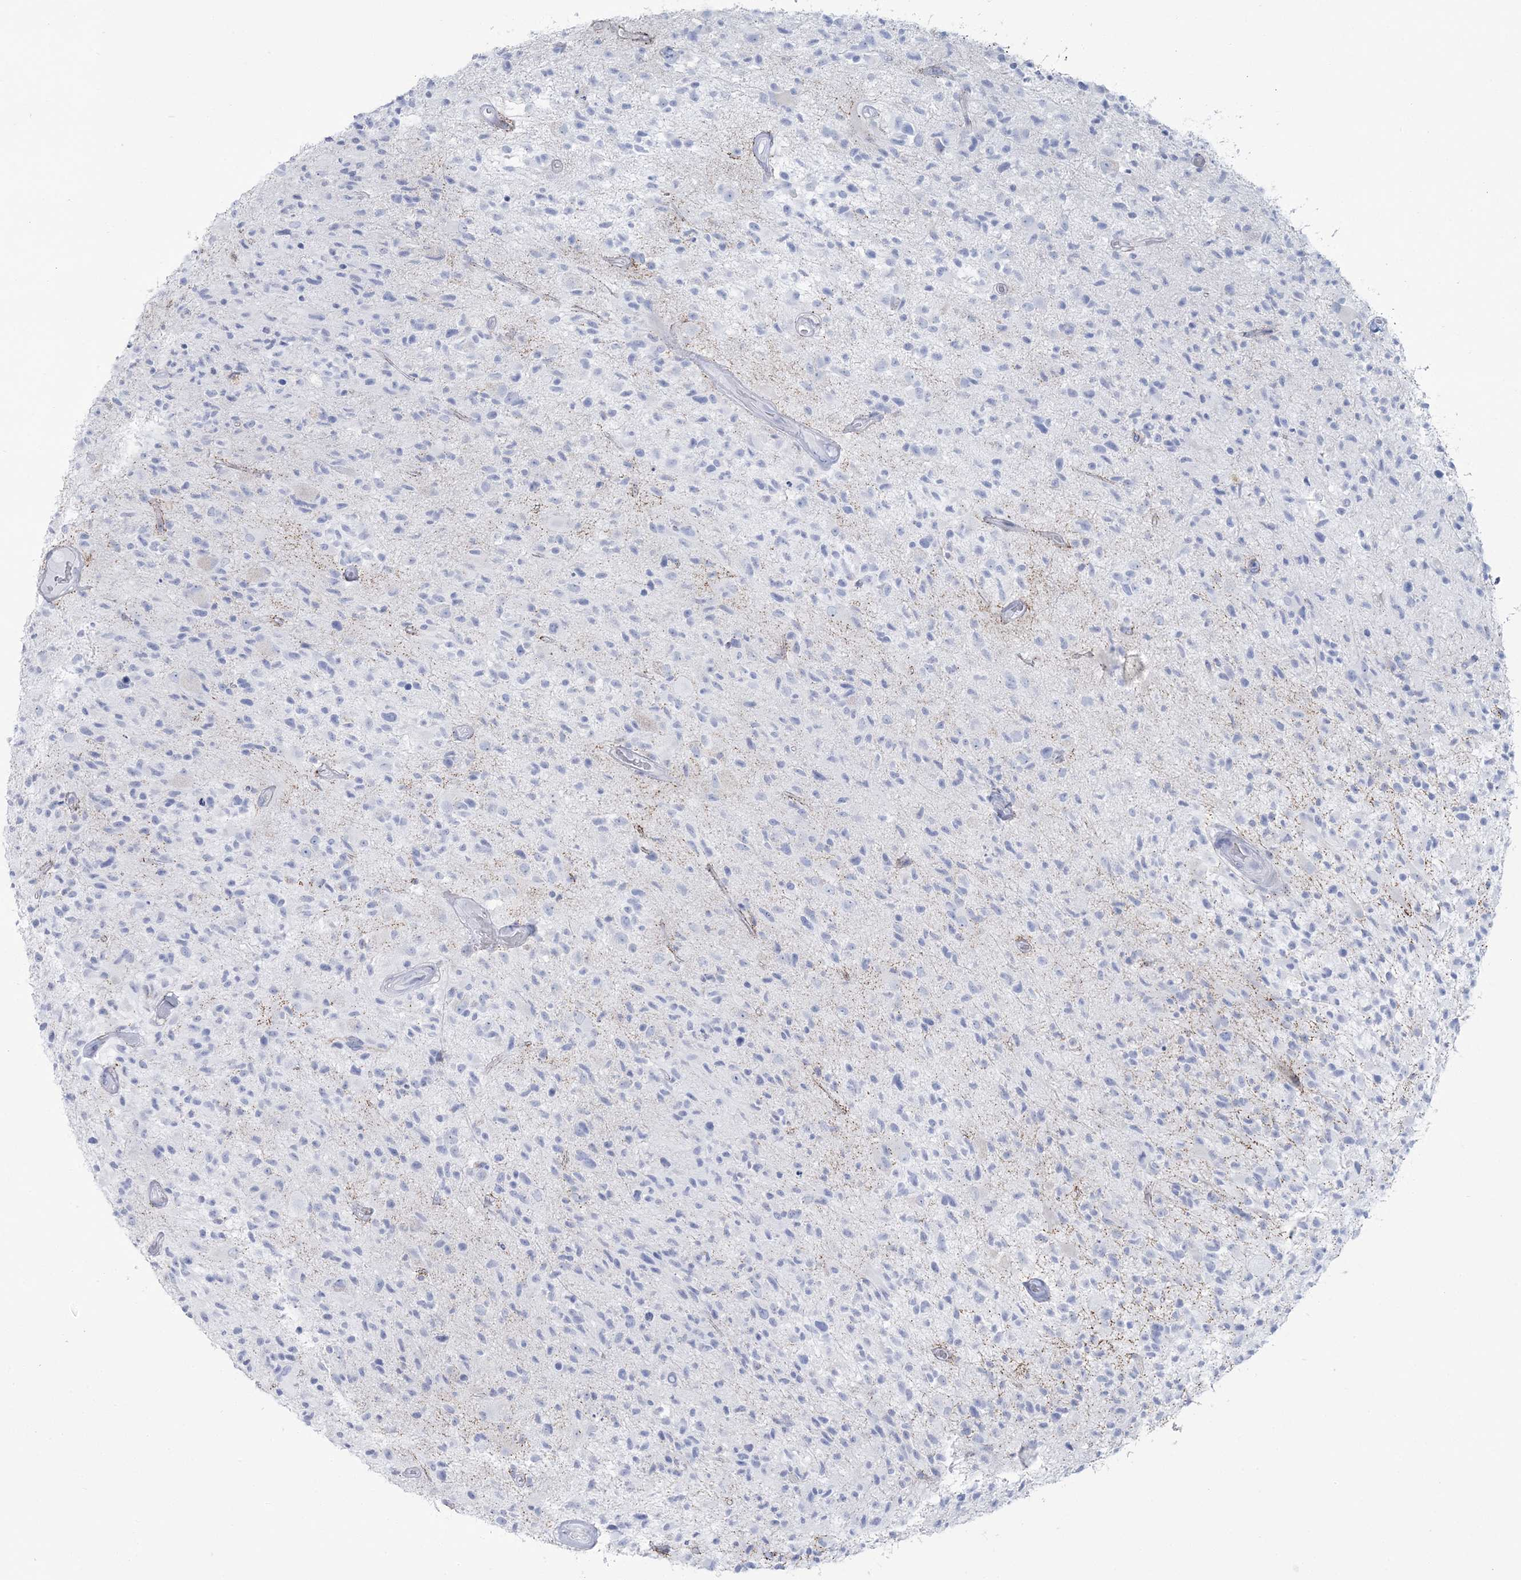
{"staining": {"intensity": "negative", "quantity": "none", "location": "none"}, "tissue": "glioma", "cell_type": "Tumor cells", "image_type": "cancer", "snomed": [{"axis": "morphology", "description": "Glioma, malignant, High grade"}, {"axis": "morphology", "description": "Glioblastoma, NOS"}, {"axis": "topography", "description": "Brain"}], "caption": "IHC photomicrograph of neoplastic tissue: glioma stained with DAB (3,3'-diaminobenzidine) reveals no significant protein staining in tumor cells.", "gene": "ZNF843", "patient": {"sex": "male", "age": 60}}